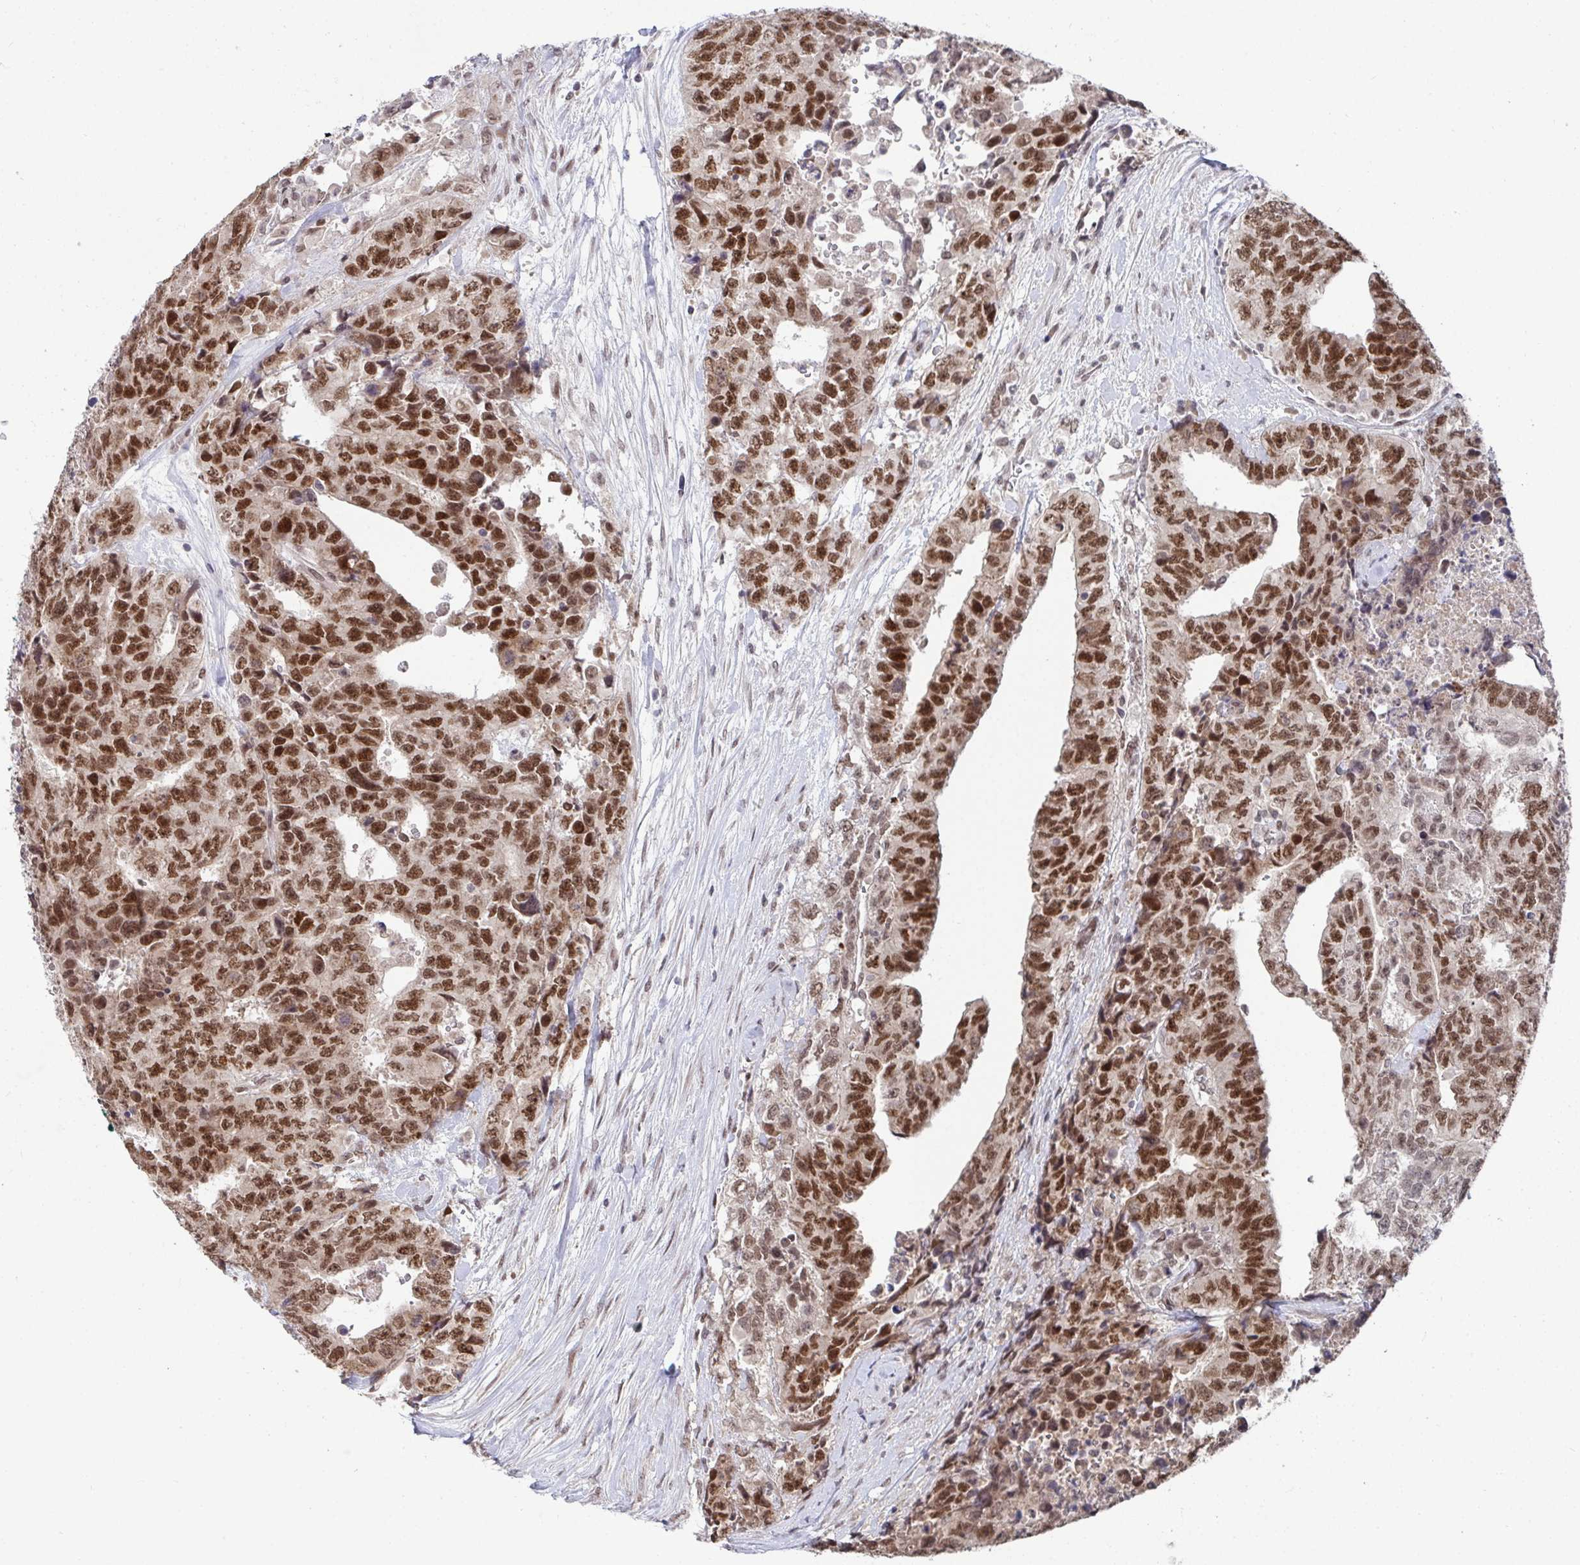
{"staining": {"intensity": "moderate", "quantity": ">75%", "location": "nuclear"}, "tissue": "testis cancer", "cell_type": "Tumor cells", "image_type": "cancer", "snomed": [{"axis": "morphology", "description": "Carcinoma, Embryonal, NOS"}, {"axis": "topography", "description": "Testis"}], "caption": "Immunohistochemical staining of testis cancer shows medium levels of moderate nuclear staining in approximately >75% of tumor cells.", "gene": "JMJD1C", "patient": {"sex": "male", "age": 24}}